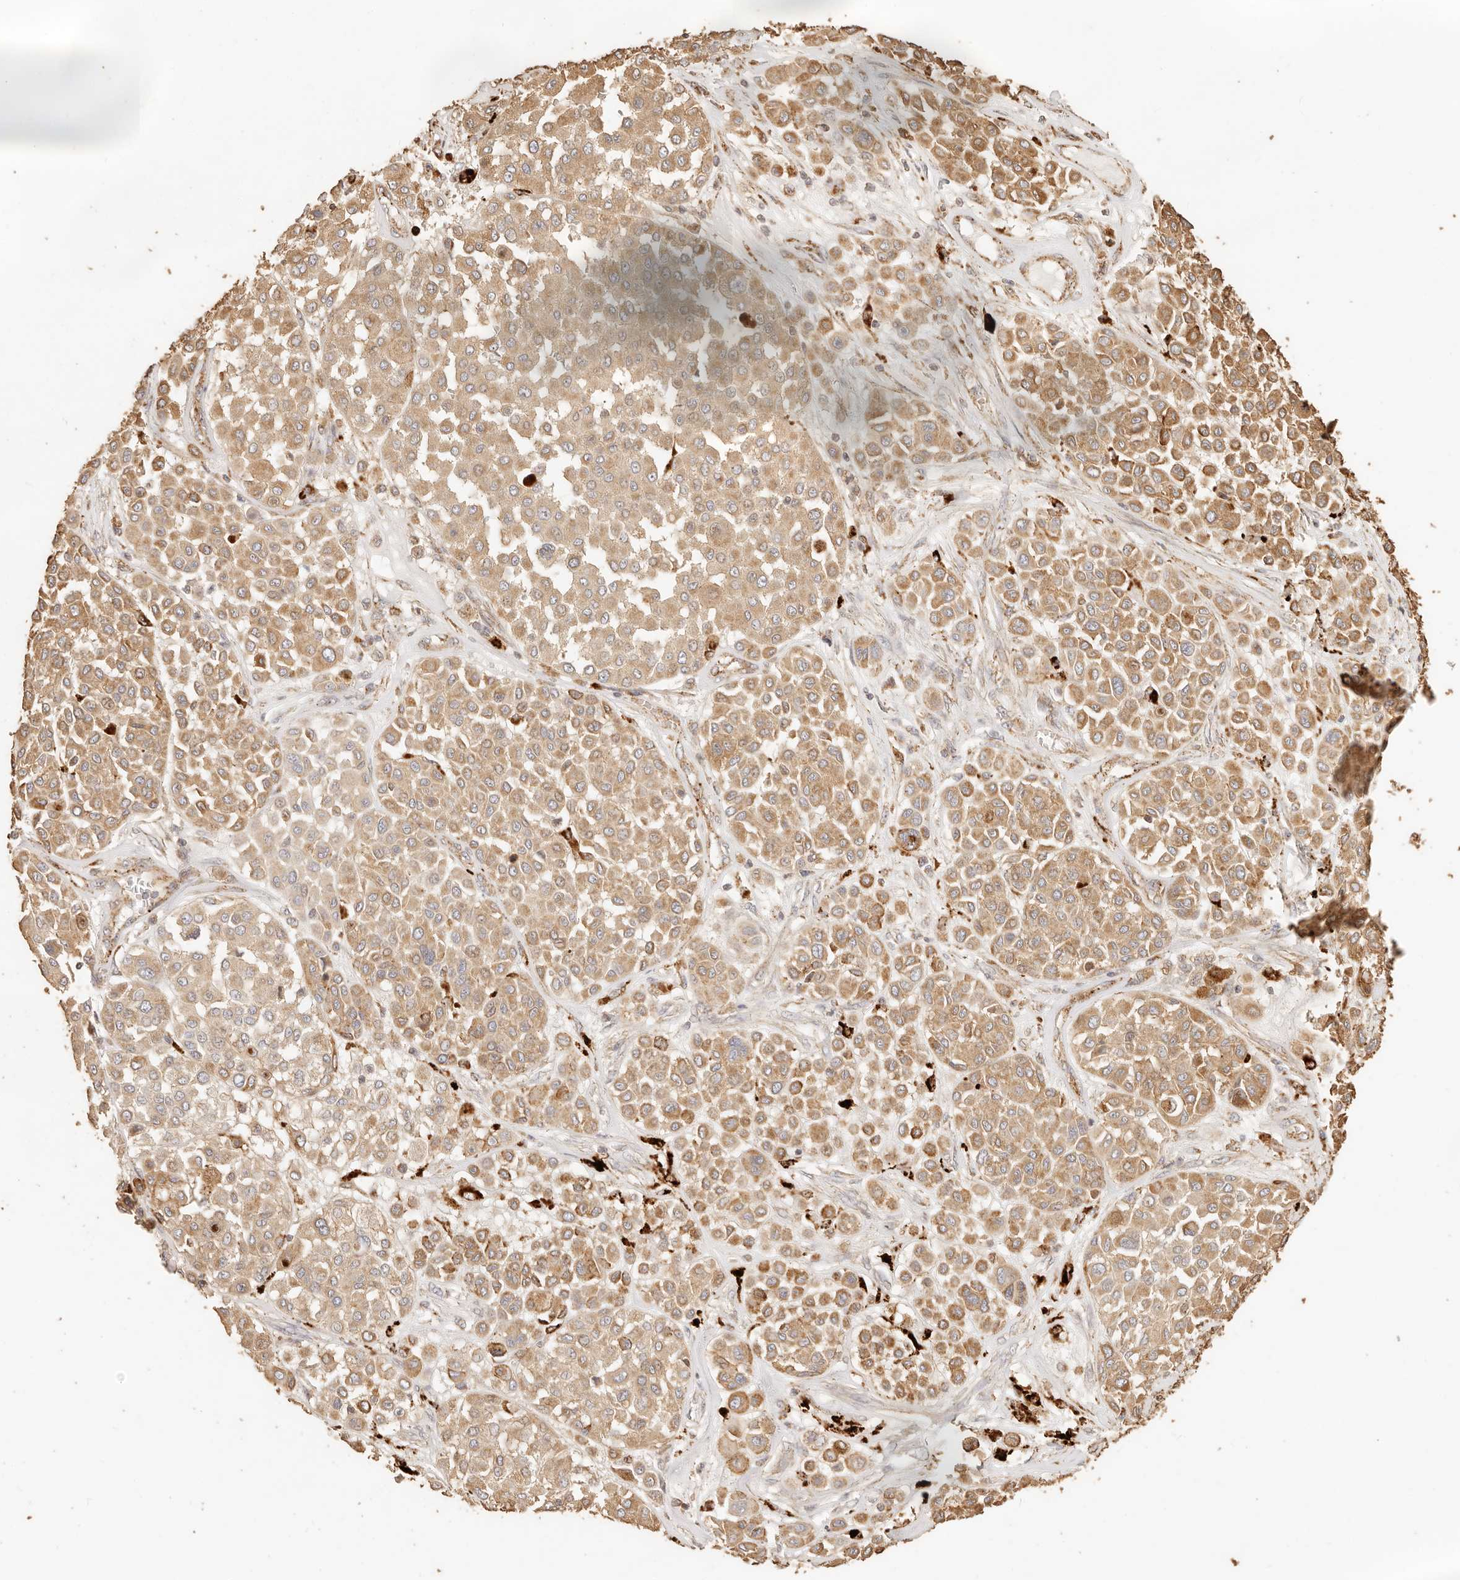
{"staining": {"intensity": "moderate", "quantity": ">75%", "location": "cytoplasmic/membranous"}, "tissue": "melanoma", "cell_type": "Tumor cells", "image_type": "cancer", "snomed": [{"axis": "morphology", "description": "Malignant melanoma, Metastatic site"}, {"axis": "topography", "description": "Soft tissue"}], "caption": "Immunohistochemical staining of melanoma shows moderate cytoplasmic/membranous protein expression in about >75% of tumor cells.", "gene": "PTPN22", "patient": {"sex": "male", "age": 41}}